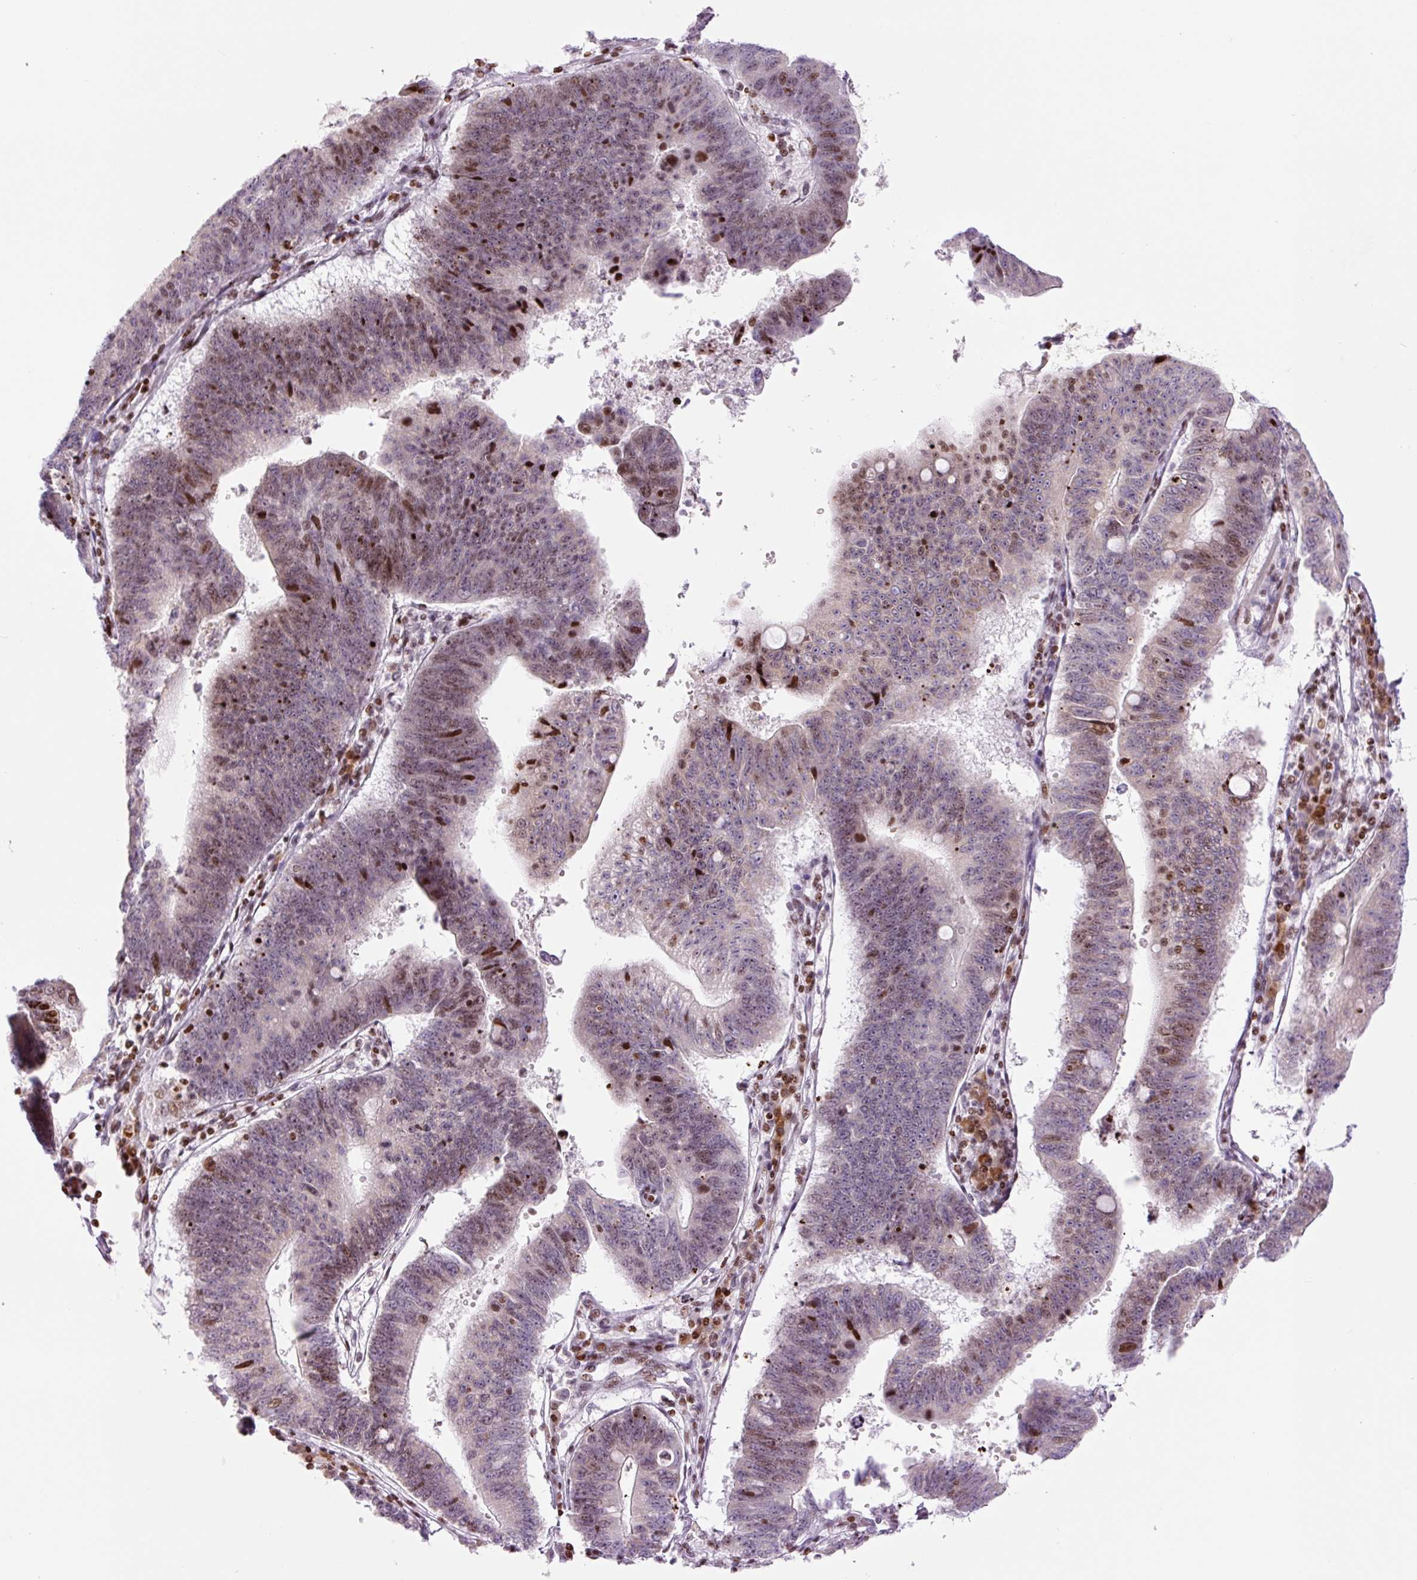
{"staining": {"intensity": "moderate", "quantity": "25%-75%", "location": "nuclear"}, "tissue": "stomach cancer", "cell_type": "Tumor cells", "image_type": "cancer", "snomed": [{"axis": "morphology", "description": "Adenocarcinoma, NOS"}, {"axis": "topography", "description": "Stomach"}], "caption": "Stomach cancer (adenocarcinoma) stained with a brown dye demonstrates moderate nuclear positive positivity in approximately 25%-75% of tumor cells.", "gene": "TMEM177", "patient": {"sex": "male", "age": 59}}